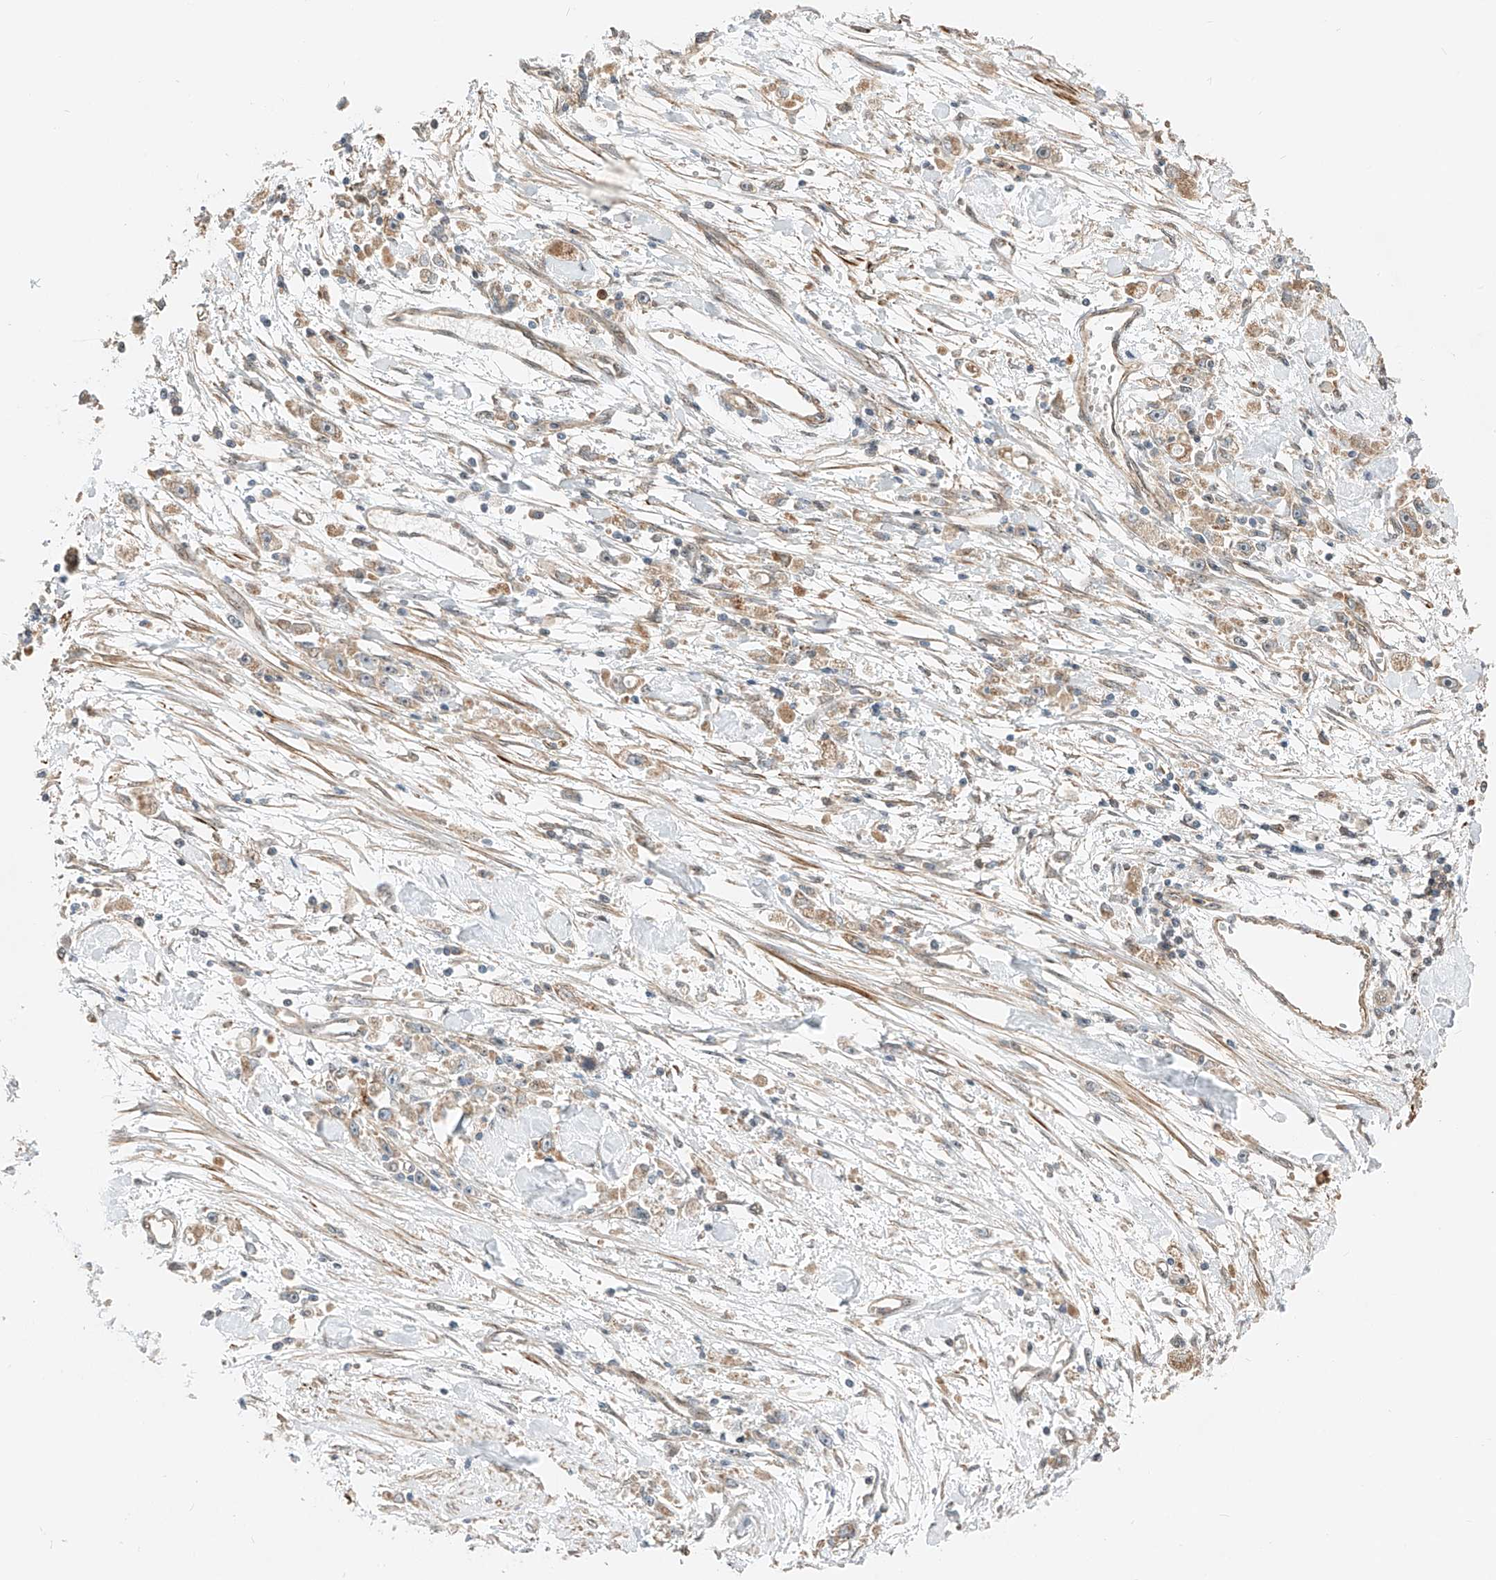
{"staining": {"intensity": "weak", "quantity": "<25%", "location": "cytoplasmic/membranous"}, "tissue": "stomach cancer", "cell_type": "Tumor cells", "image_type": "cancer", "snomed": [{"axis": "morphology", "description": "Adenocarcinoma, NOS"}, {"axis": "topography", "description": "Stomach"}], "caption": "Immunohistochemical staining of adenocarcinoma (stomach) reveals no significant expression in tumor cells.", "gene": "CPAMD8", "patient": {"sex": "female", "age": 59}}